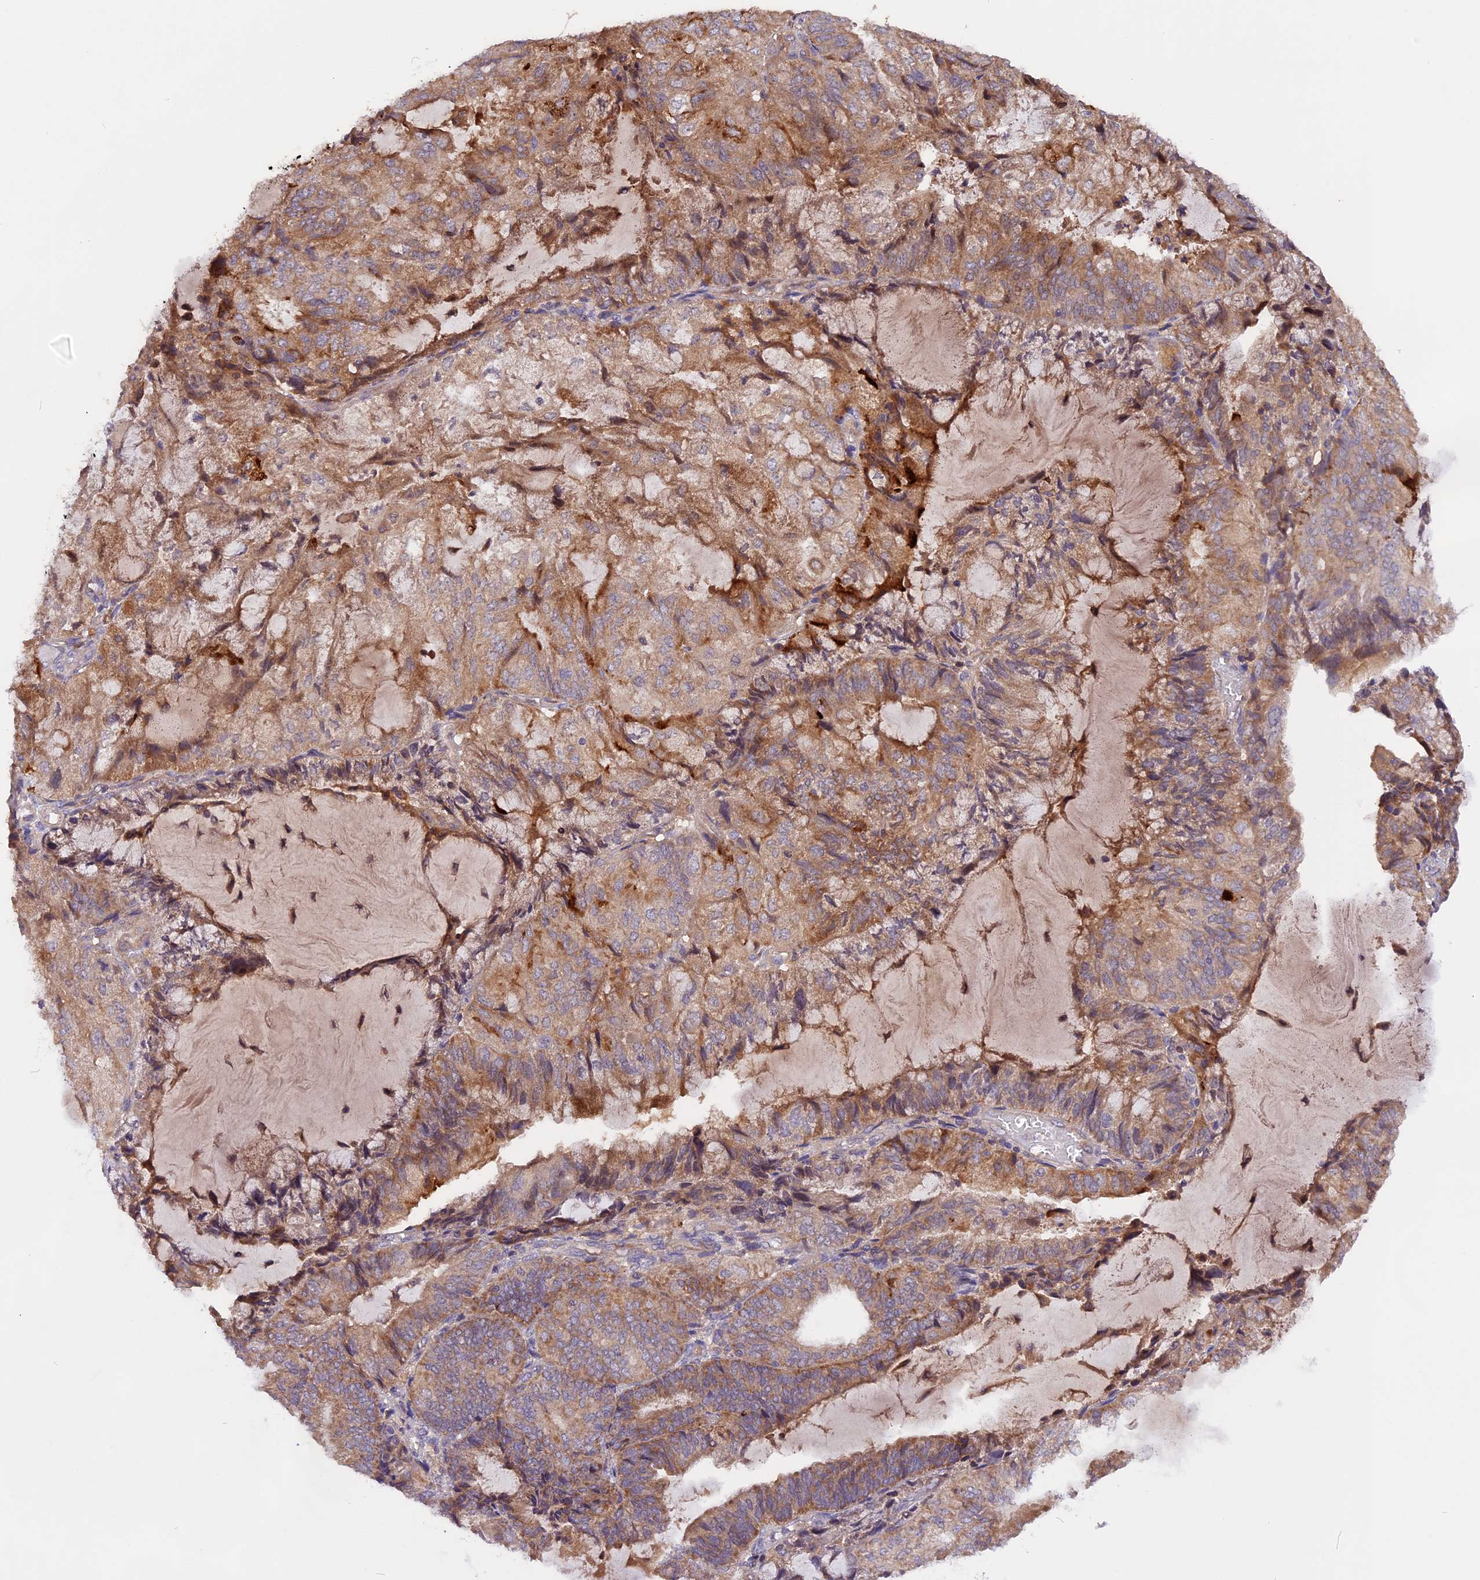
{"staining": {"intensity": "moderate", "quantity": "25%-75%", "location": "cytoplasmic/membranous"}, "tissue": "endometrial cancer", "cell_type": "Tumor cells", "image_type": "cancer", "snomed": [{"axis": "morphology", "description": "Adenocarcinoma, NOS"}, {"axis": "topography", "description": "Endometrium"}], "caption": "Immunohistochemistry (IHC) histopathology image of endometrial cancer stained for a protein (brown), which reveals medium levels of moderate cytoplasmic/membranous expression in about 25%-75% of tumor cells.", "gene": "MARK4", "patient": {"sex": "female", "age": 81}}